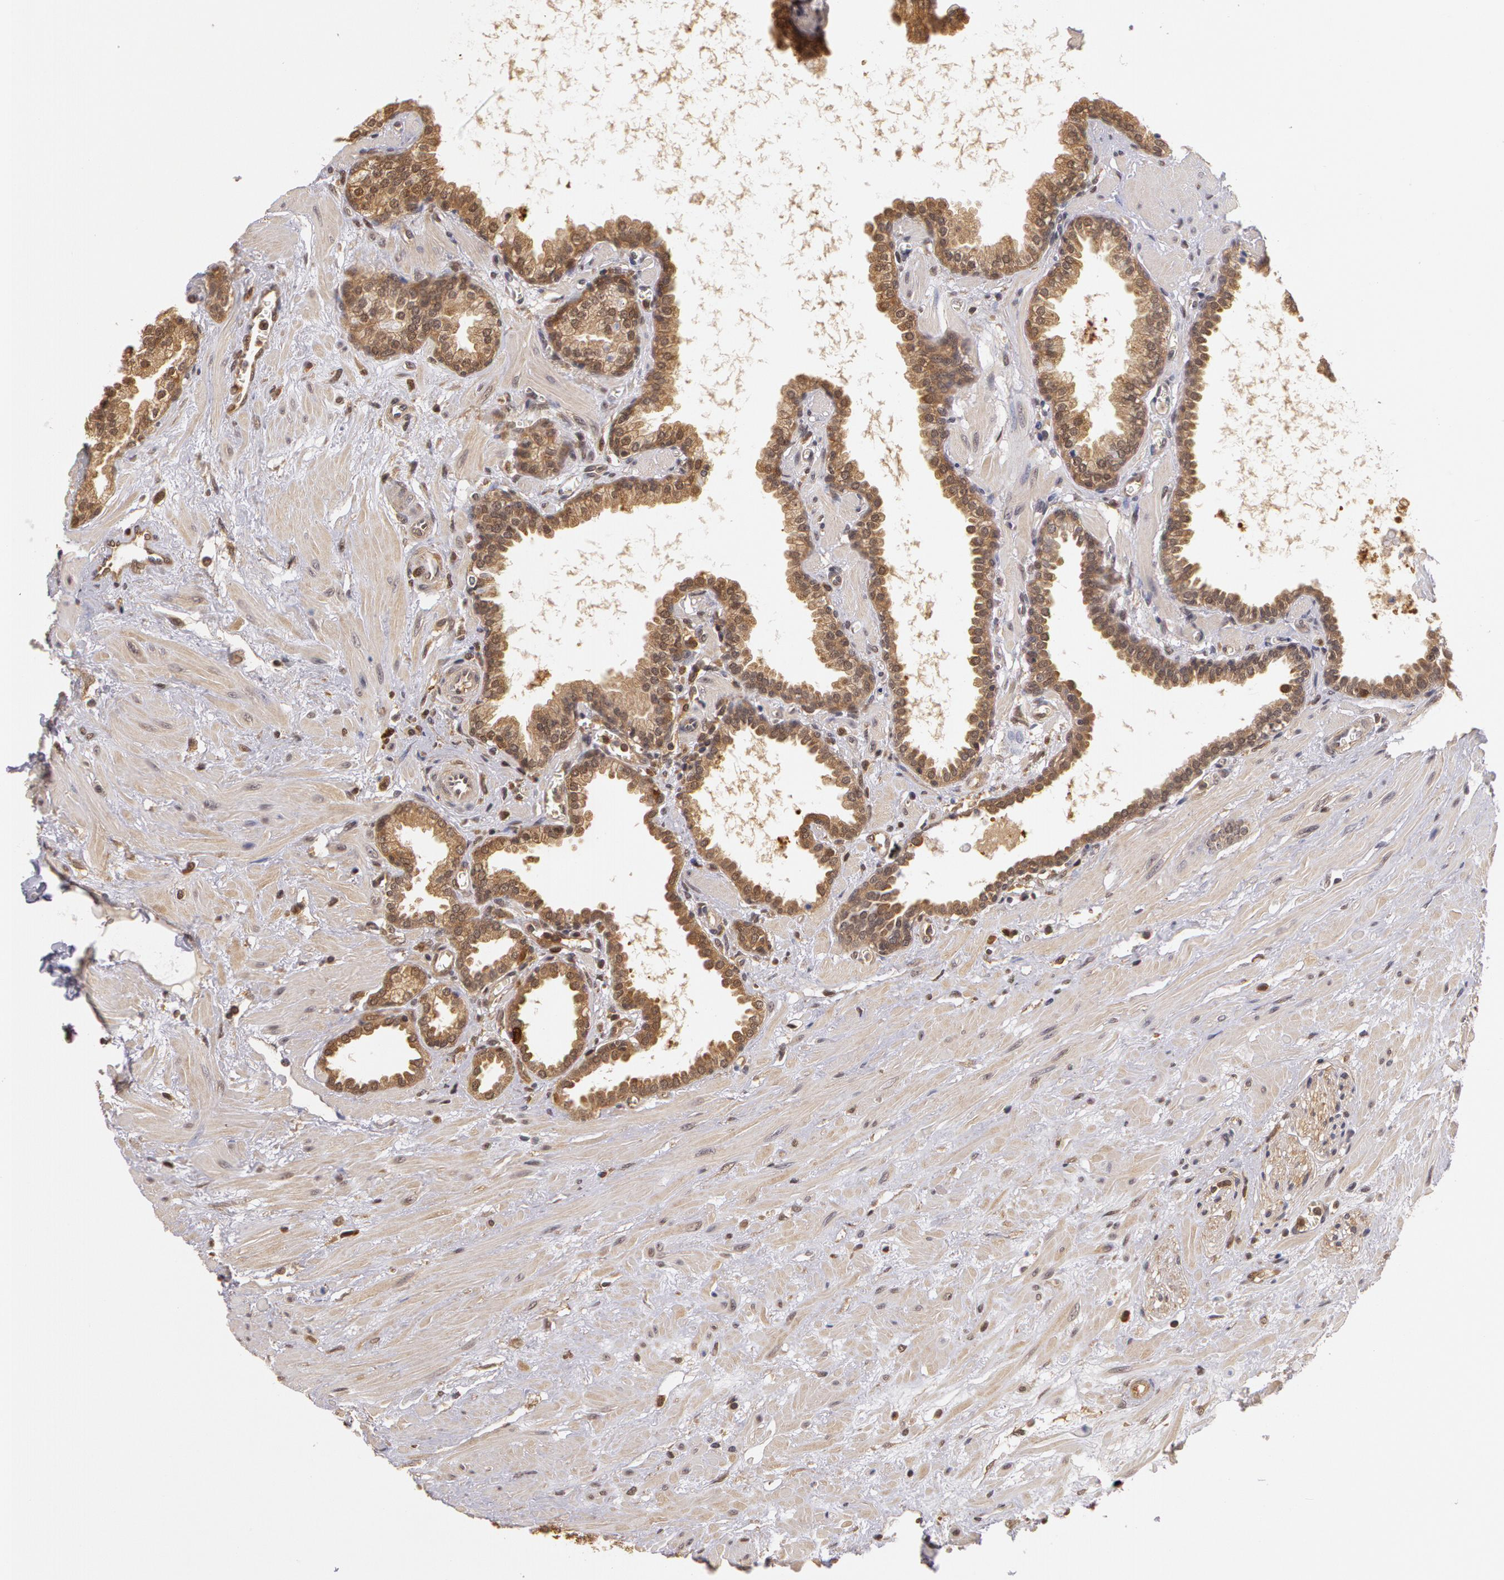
{"staining": {"intensity": "moderate", "quantity": ">75%", "location": "cytoplasmic/membranous"}, "tissue": "prostate", "cell_type": "Glandular cells", "image_type": "normal", "snomed": [{"axis": "morphology", "description": "Normal tissue, NOS"}, {"axis": "topography", "description": "Prostate"}], "caption": "IHC staining of unremarkable prostate, which demonstrates medium levels of moderate cytoplasmic/membranous expression in about >75% of glandular cells indicating moderate cytoplasmic/membranous protein positivity. The staining was performed using DAB (3,3'-diaminobenzidine) (brown) for protein detection and nuclei were counterstained in hematoxylin (blue).", "gene": "AHSA1", "patient": {"sex": "male", "age": 64}}